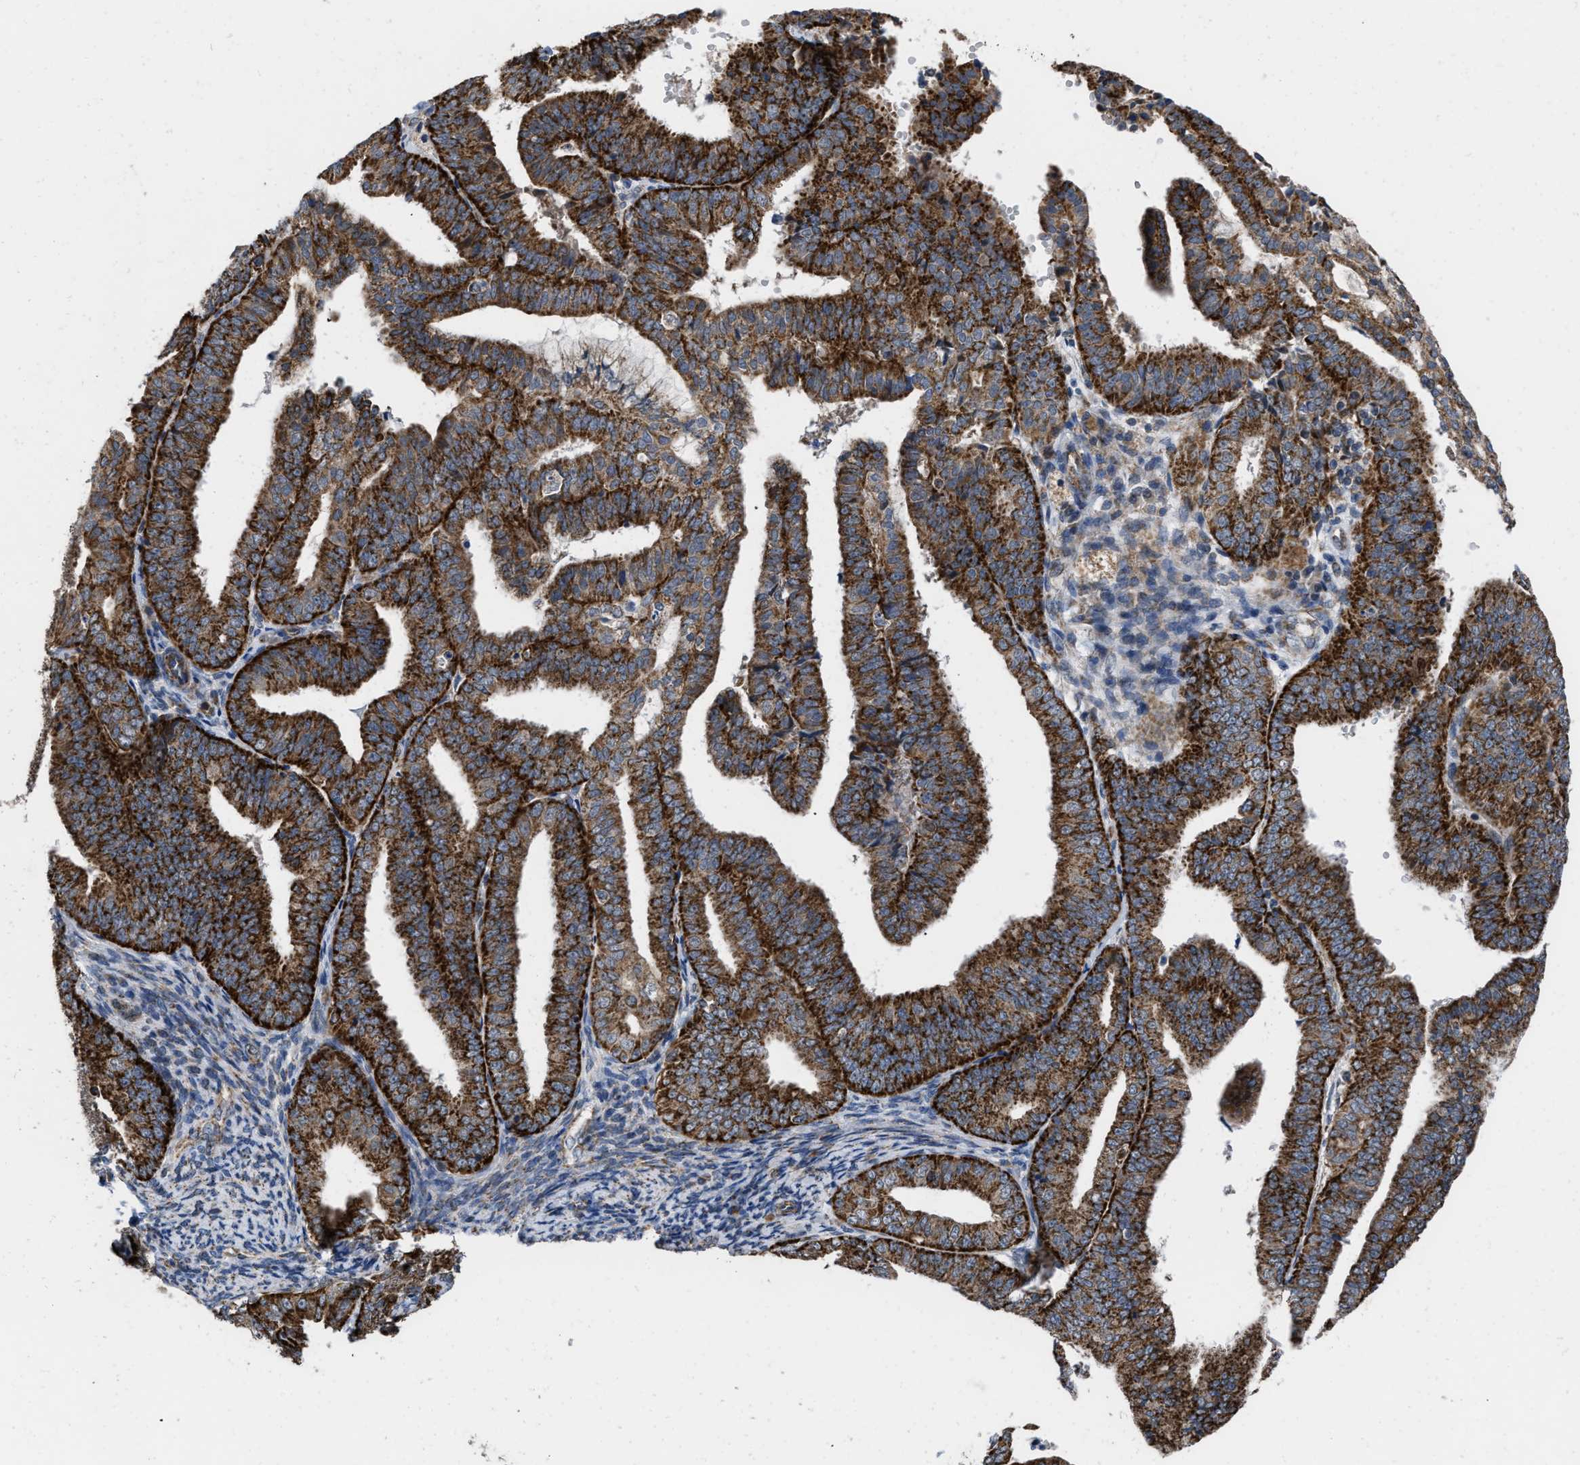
{"staining": {"intensity": "strong", "quantity": ">75%", "location": "cytoplasmic/membranous"}, "tissue": "endometrial cancer", "cell_type": "Tumor cells", "image_type": "cancer", "snomed": [{"axis": "morphology", "description": "Adenocarcinoma, NOS"}, {"axis": "topography", "description": "Endometrium"}], "caption": "Protein staining by immunohistochemistry (IHC) demonstrates strong cytoplasmic/membranous positivity in approximately >75% of tumor cells in endometrial cancer. The staining was performed using DAB (3,3'-diaminobenzidine) to visualize the protein expression in brown, while the nuclei were stained in blue with hematoxylin (Magnification: 20x).", "gene": "AKAP1", "patient": {"sex": "female", "age": 63}}